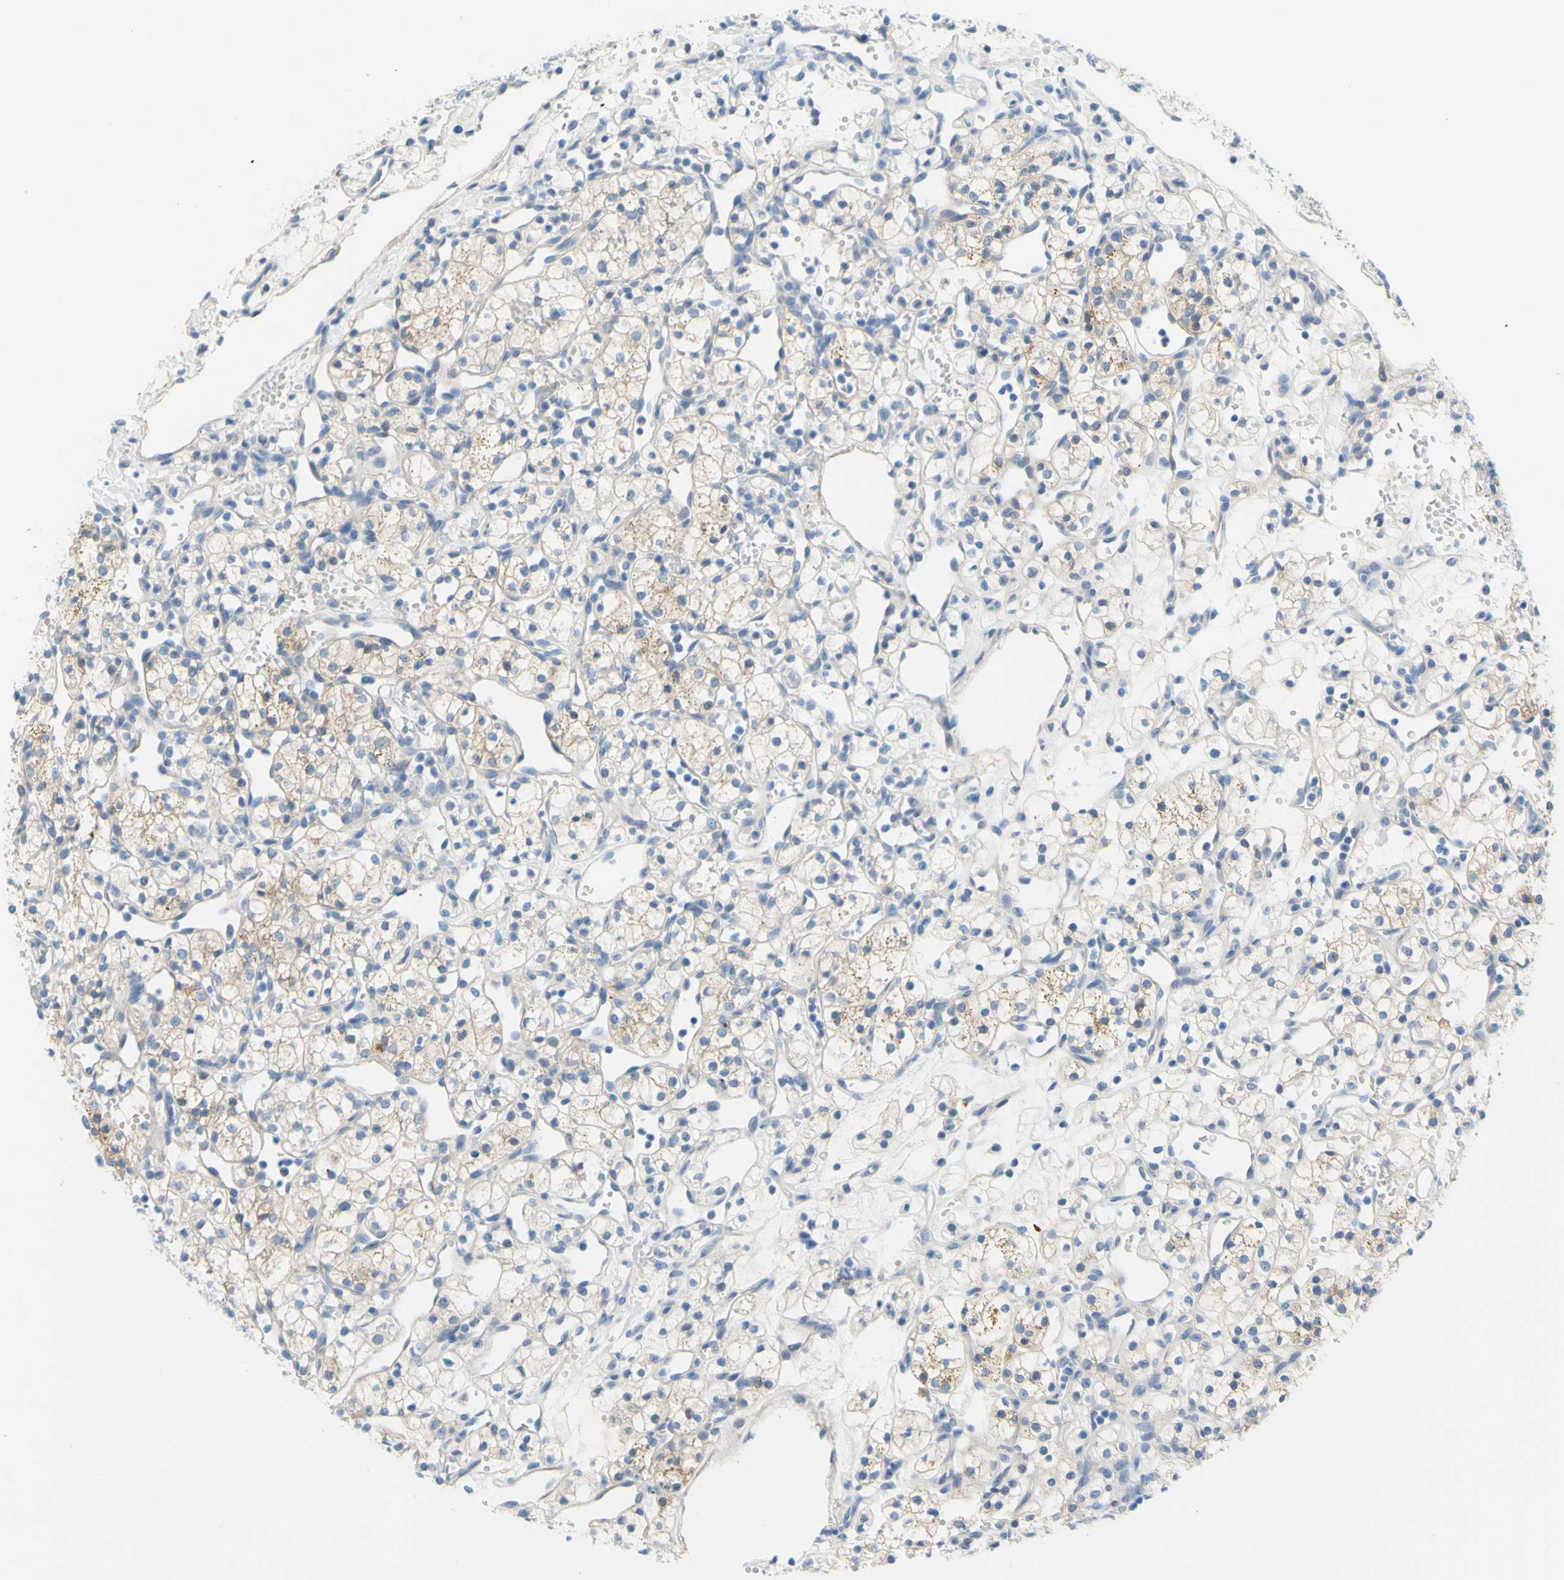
{"staining": {"intensity": "weak", "quantity": "<25%", "location": "cytoplasmic/membranous"}, "tissue": "renal cancer", "cell_type": "Tumor cells", "image_type": "cancer", "snomed": [{"axis": "morphology", "description": "Adenocarcinoma, NOS"}, {"axis": "topography", "description": "Kidney"}], "caption": "This photomicrograph is of adenocarcinoma (renal) stained with IHC to label a protein in brown with the nuclei are counter-stained blue. There is no positivity in tumor cells.", "gene": "TMEM59L", "patient": {"sex": "female", "age": 60}}